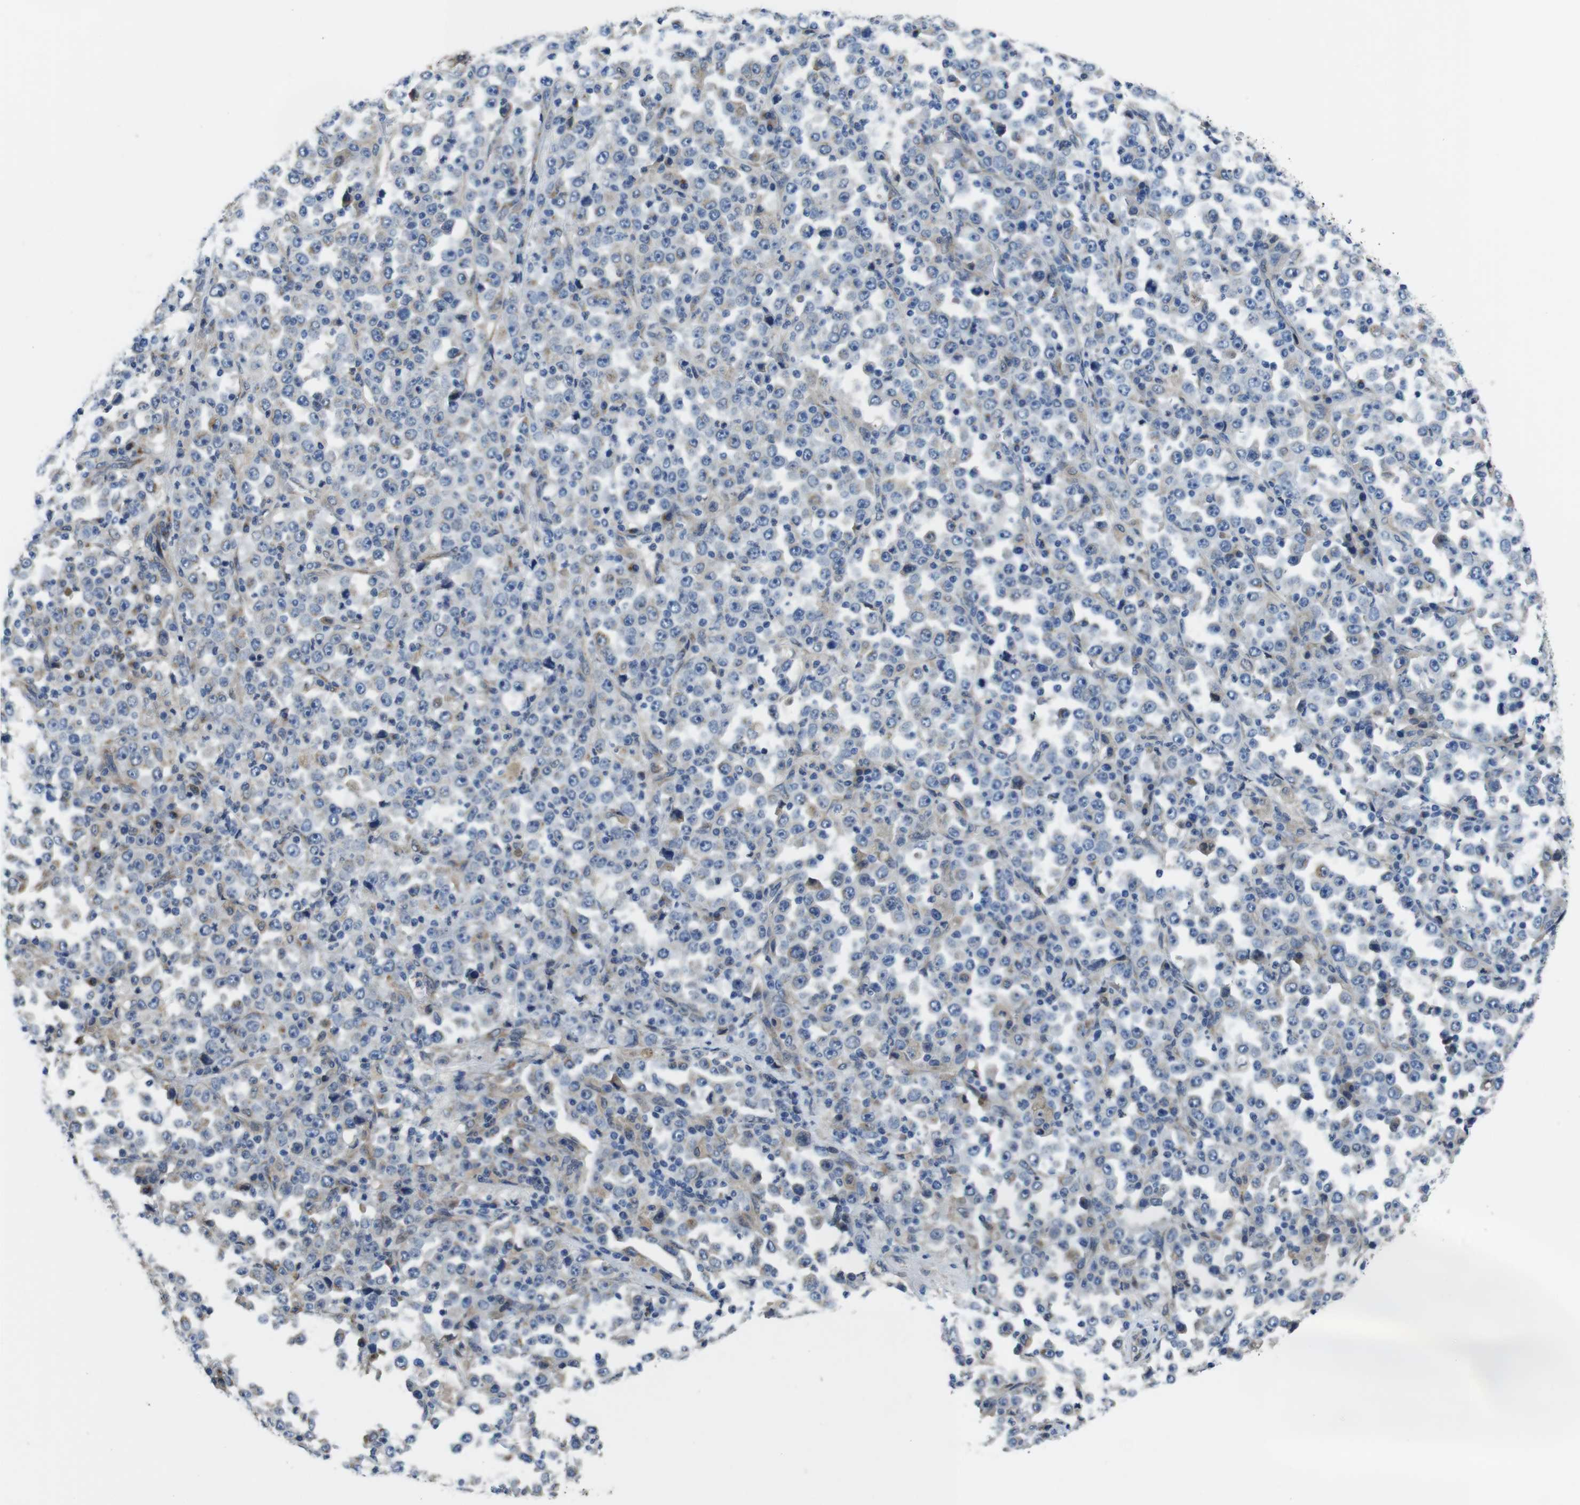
{"staining": {"intensity": "weak", "quantity": "25%-75%", "location": "cytoplasmic/membranous"}, "tissue": "stomach cancer", "cell_type": "Tumor cells", "image_type": "cancer", "snomed": [{"axis": "morphology", "description": "Normal tissue, NOS"}, {"axis": "morphology", "description": "Adenocarcinoma, NOS"}, {"axis": "topography", "description": "Stomach, upper"}, {"axis": "topography", "description": "Stomach"}], "caption": "Stomach cancer was stained to show a protein in brown. There is low levels of weak cytoplasmic/membranous staining in about 25%-75% of tumor cells.", "gene": "RAB6A", "patient": {"sex": "male", "age": 59}}